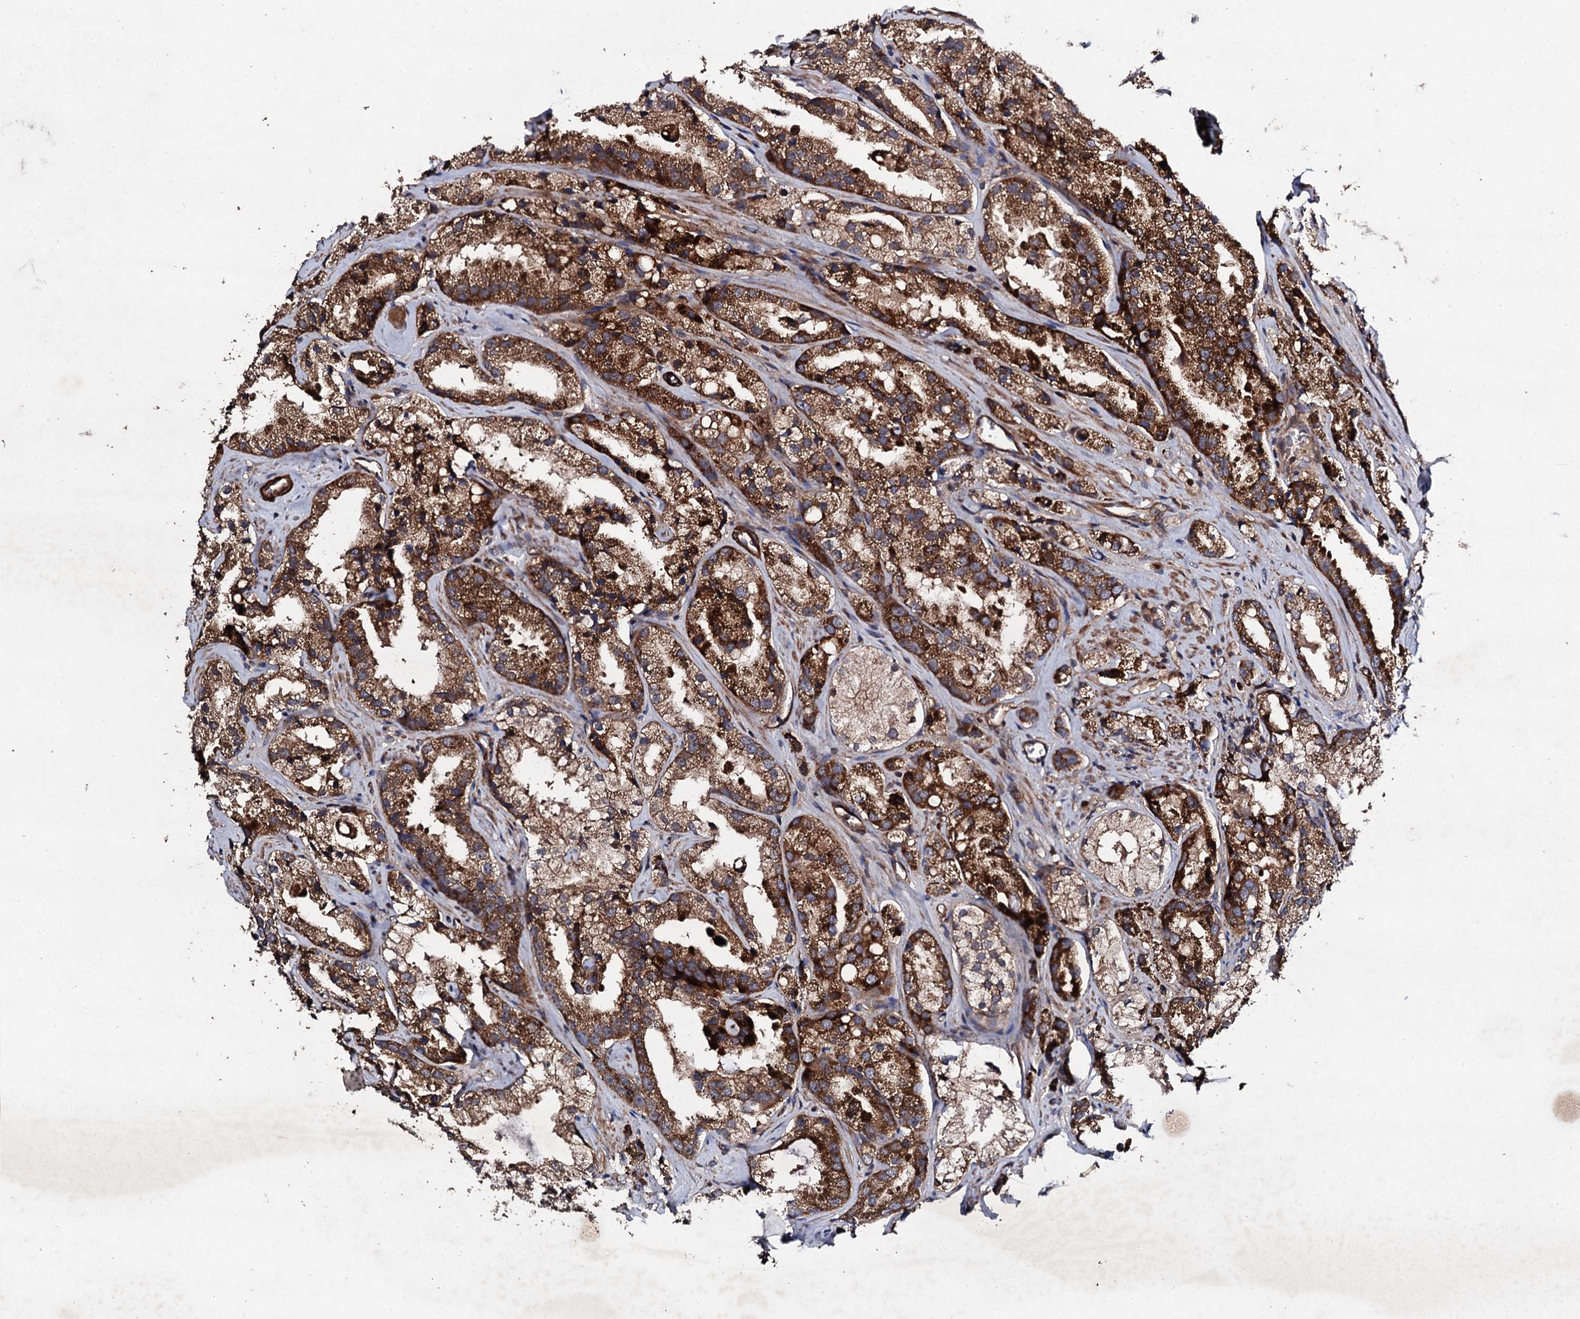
{"staining": {"intensity": "strong", "quantity": ">75%", "location": "cytoplasmic/membranous"}, "tissue": "prostate cancer", "cell_type": "Tumor cells", "image_type": "cancer", "snomed": [{"axis": "morphology", "description": "Adenocarcinoma, High grade"}, {"axis": "topography", "description": "Prostate"}], "caption": "Immunohistochemistry (IHC) image of neoplastic tissue: human prostate cancer stained using IHC reveals high levels of strong protein expression localized specifically in the cytoplasmic/membranous of tumor cells, appearing as a cytoplasmic/membranous brown color.", "gene": "MOCOS", "patient": {"sex": "male", "age": 66}}